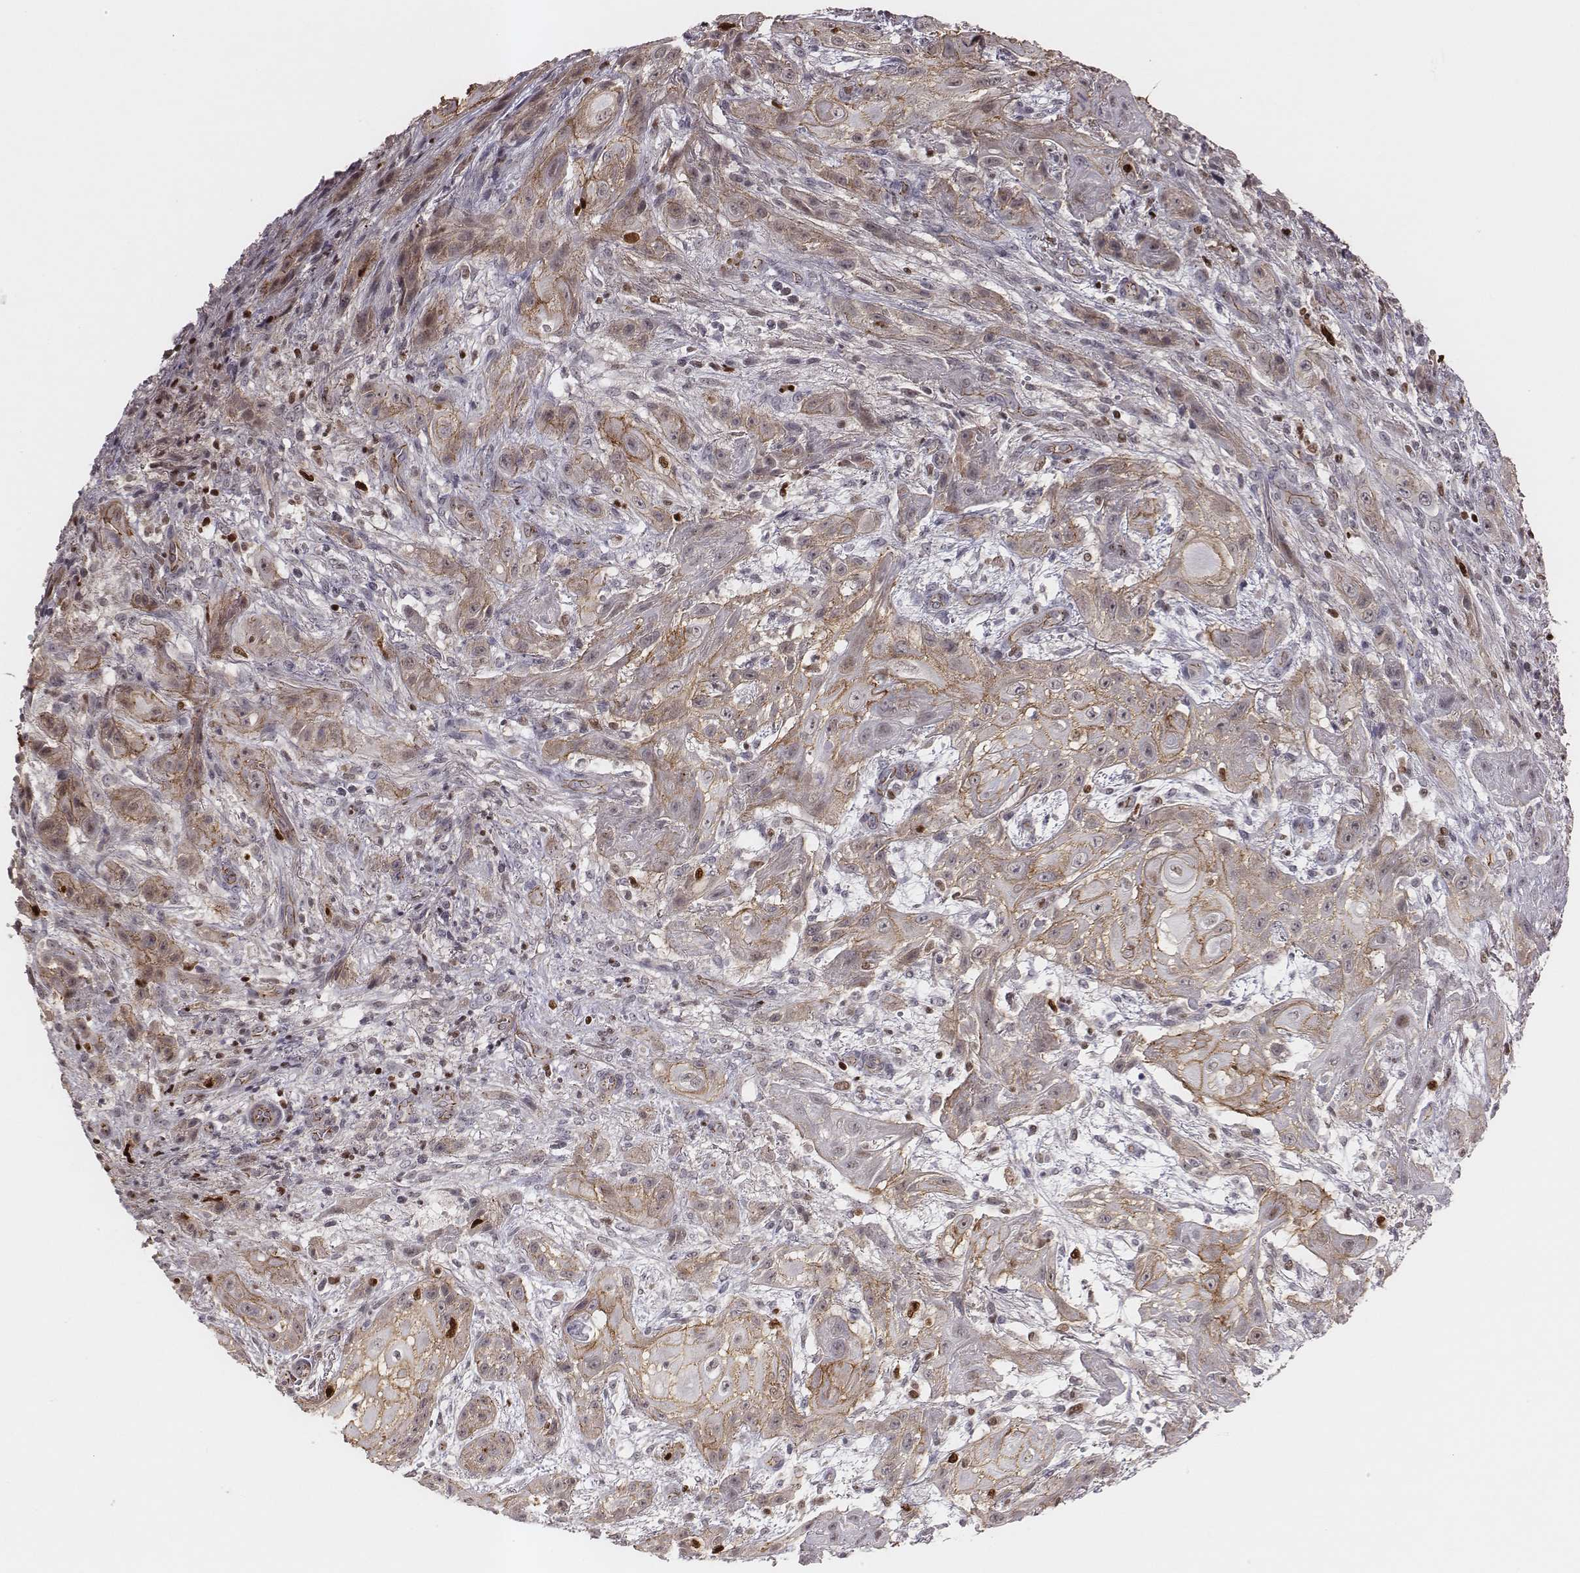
{"staining": {"intensity": "weak", "quantity": ">75%", "location": "cytoplasmic/membranous"}, "tissue": "skin cancer", "cell_type": "Tumor cells", "image_type": "cancer", "snomed": [{"axis": "morphology", "description": "Squamous cell carcinoma, NOS"}, {"axis": "topography", "description": "Skin"}], "caption": "IHC image of skin squamous cell carcinoma stained for a protein (brown), which shows low levels of weak cytoplasmic/membranous staining in about >75% of tumor cells.", "gene": "WDR59", "patient": {"sex": "male", "age": 62}}